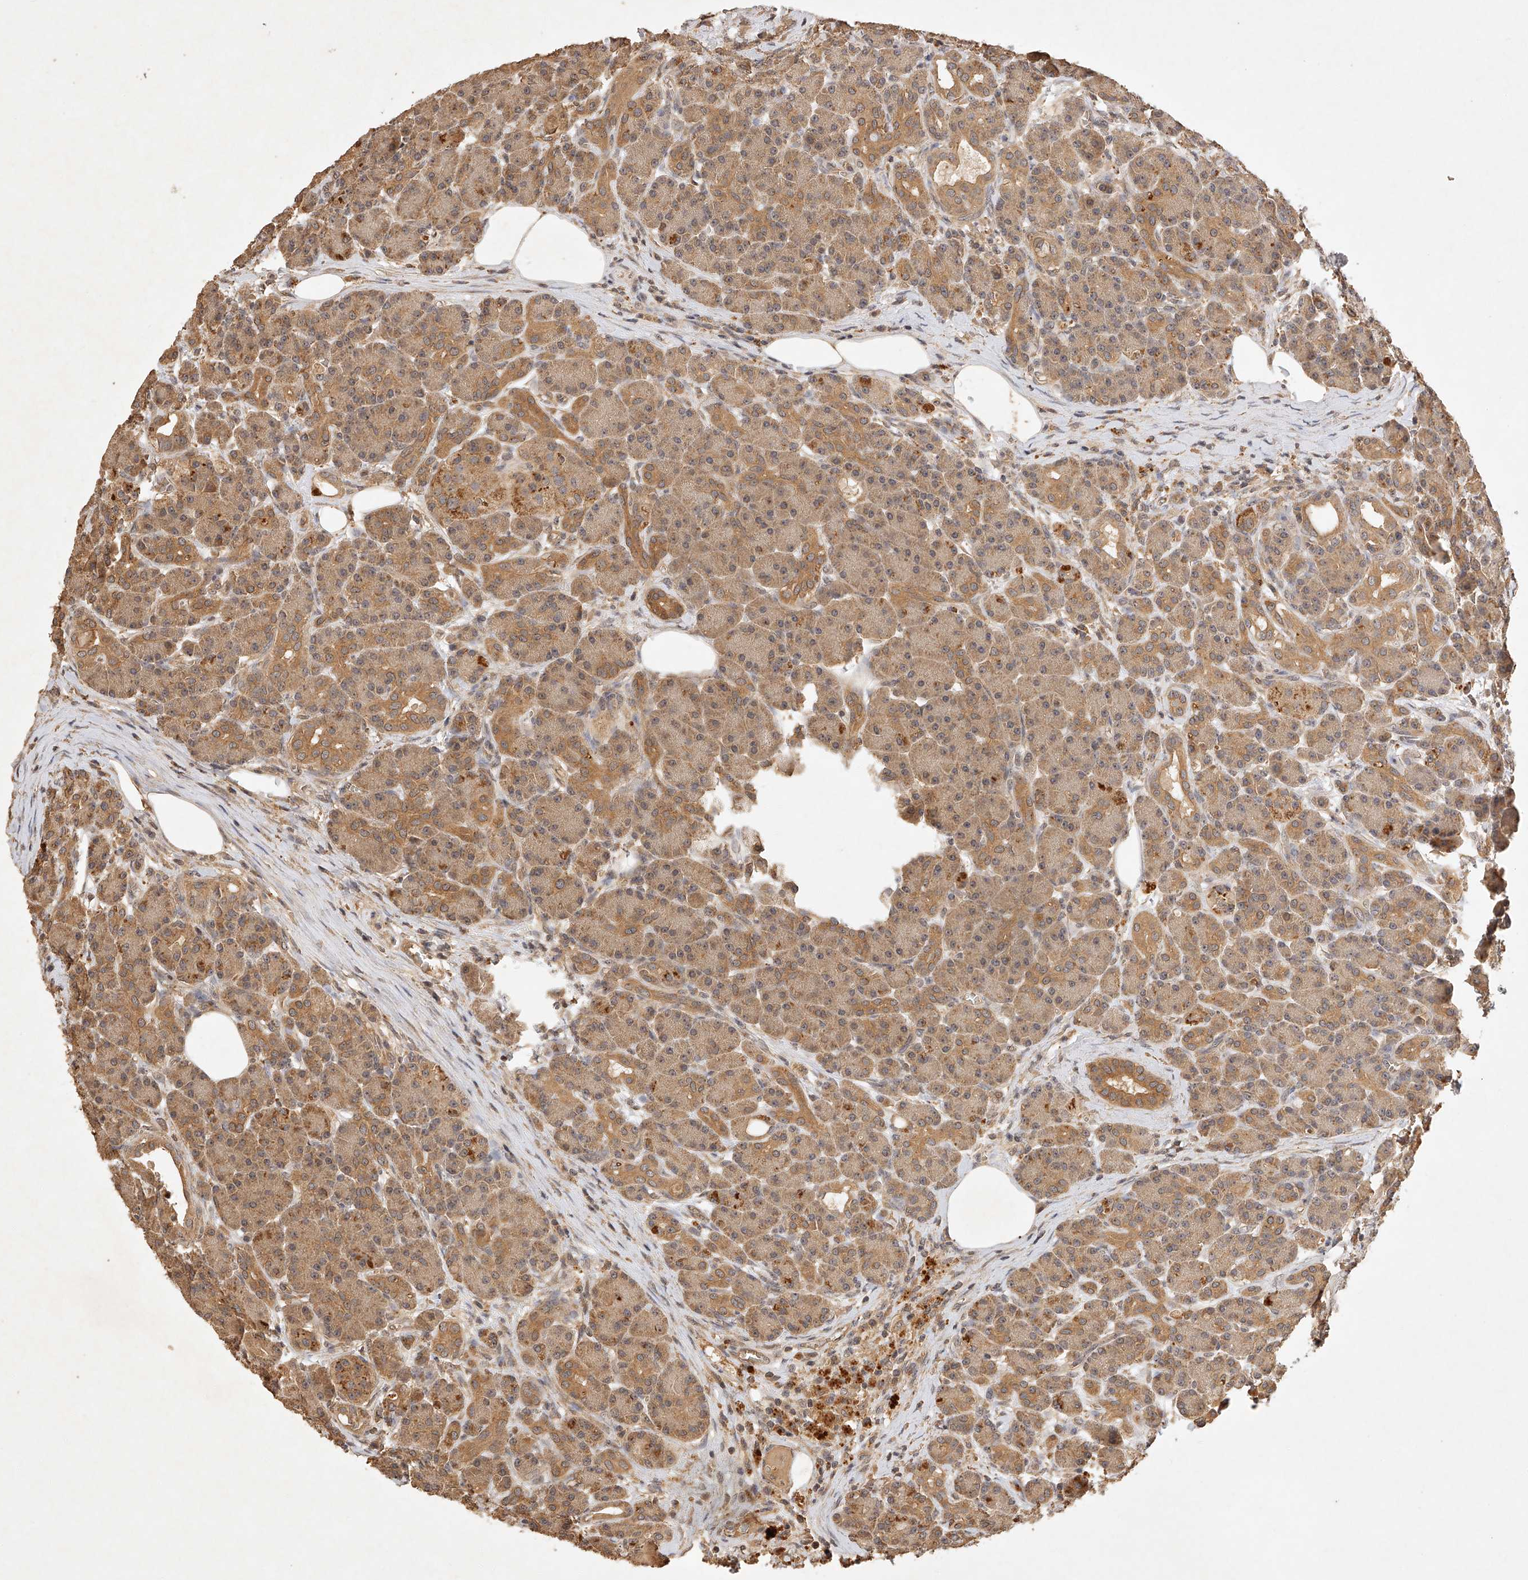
{"staining": {"intensity": "moderate", "quantity": ">75%", "location": "cytoplasmic/membranous"}, "tissue": "pancreas", "cell_type": "Exocrine glandular cells", "image_type": "normal", "snomed": [{"axis": "morphology", "description": "Normal tissue, NOS"}, {"axis": "topography", "description": "Pancreas"}], "caption": "Immunohistochemical staining of unremarkable pancreas reveals medium levels of moderate cytoplasmic/membranous expression in about >75% of exocrine glandular cells. The protein is stained brown, and the nuclei are stained in blue (DAB (3,3'-diaminobenzidine) IHC with brightfield microscopy, high magnification).", "gene": "NSMAF", "patient": {"sex": "male", "age": 63}}